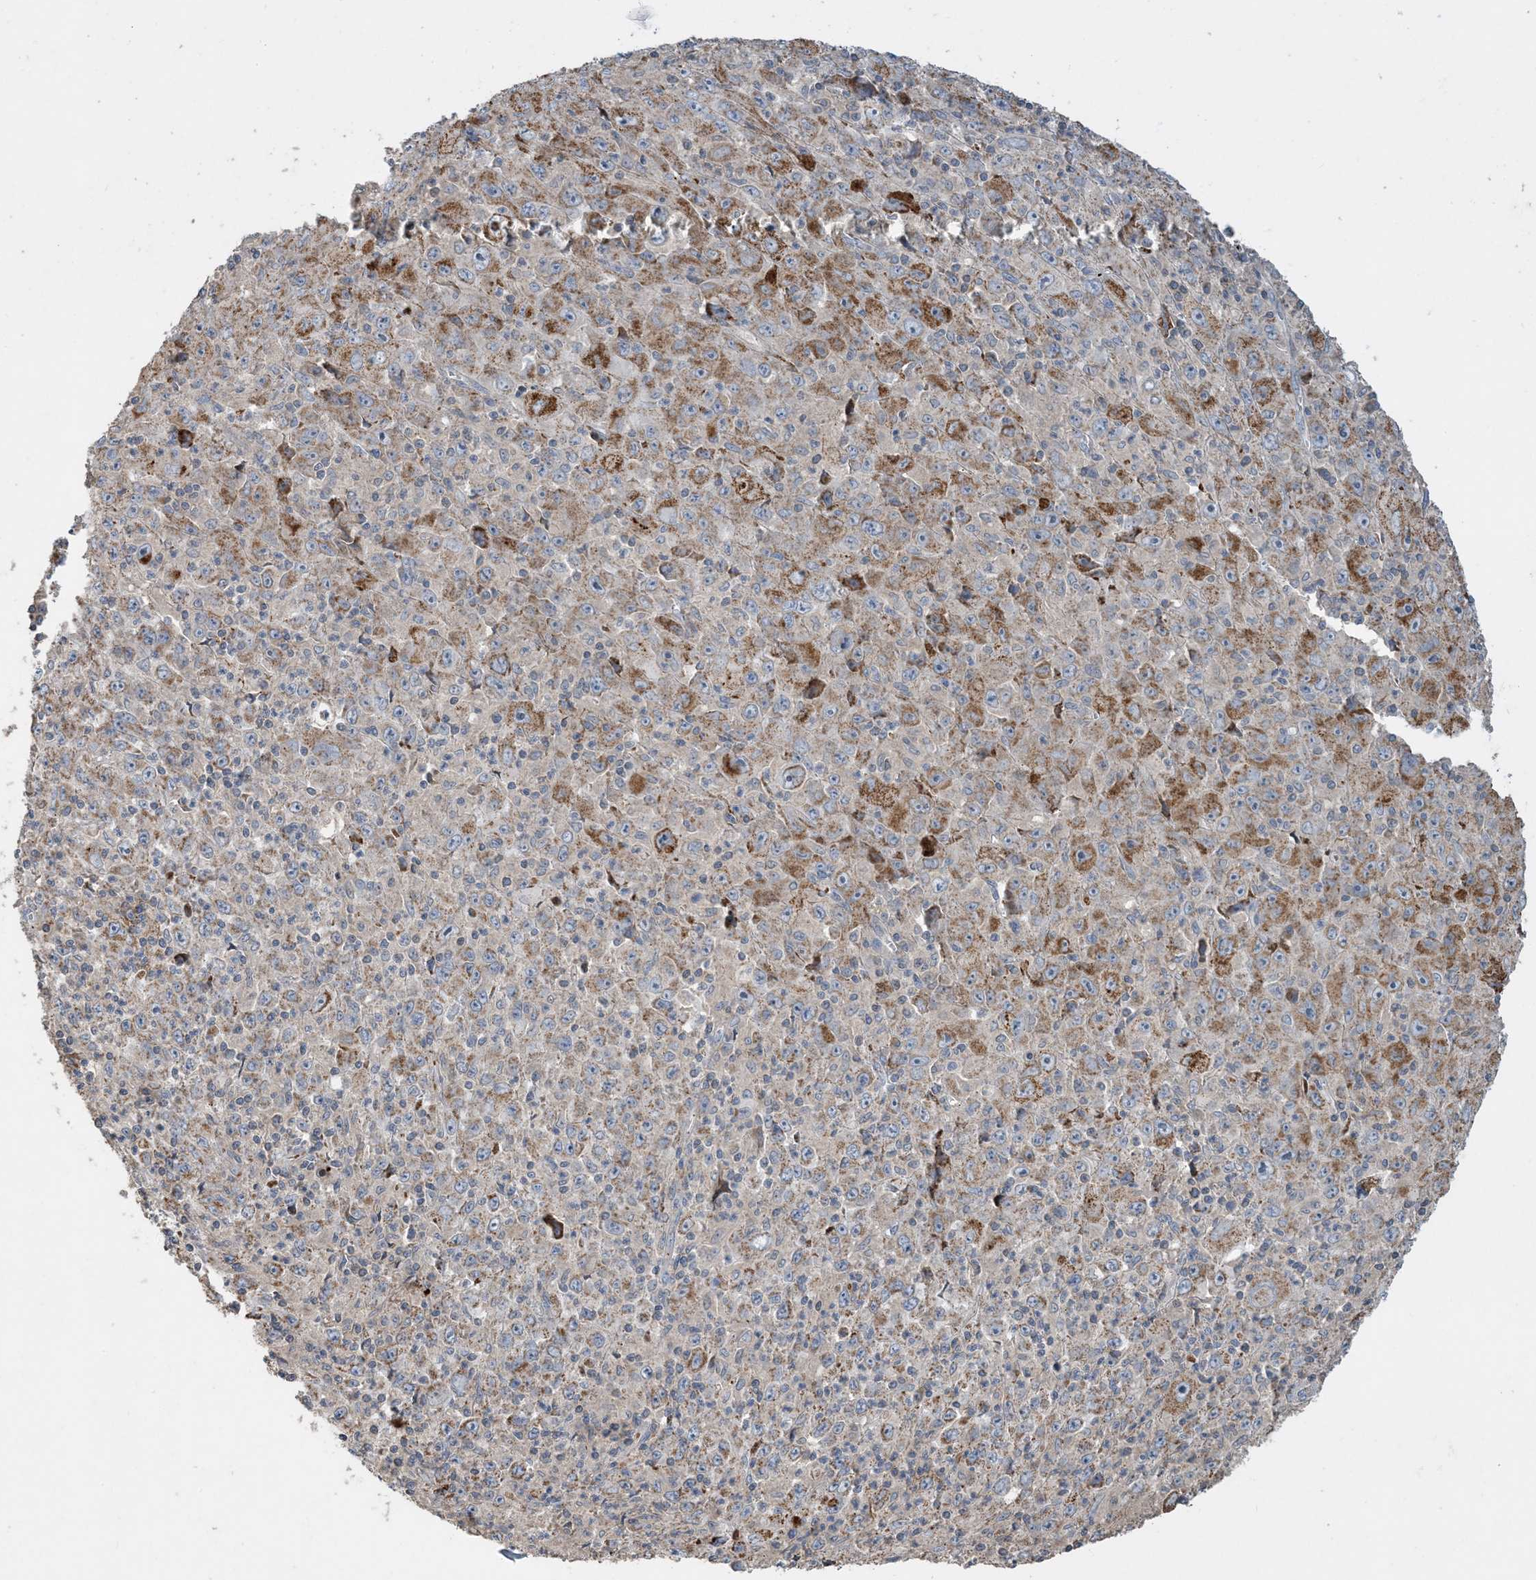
{"staining": {"intensity": "moderate", "quantity": ">75%", "location": "cytoplasmic/membranous"}, "tissue": "melanoma", "cell_type": "Tumor cells", "image_type": "cancer", "snomed": [{"axis": "morphology", "description": "Malignant melanoma, Metastatic site"}, {"axis": "topography", "description": "Skin"}], "caption": "Melanoma stained with immunohistochemistry (IHC) displays moderate cytoplasmic/membranous expression in about >75% of tumor cells. (DAB IHC with brightfield microscopy, high magnification).", "gene": "ECHDC1", "patient": {"sex": "female", "age": 56}}